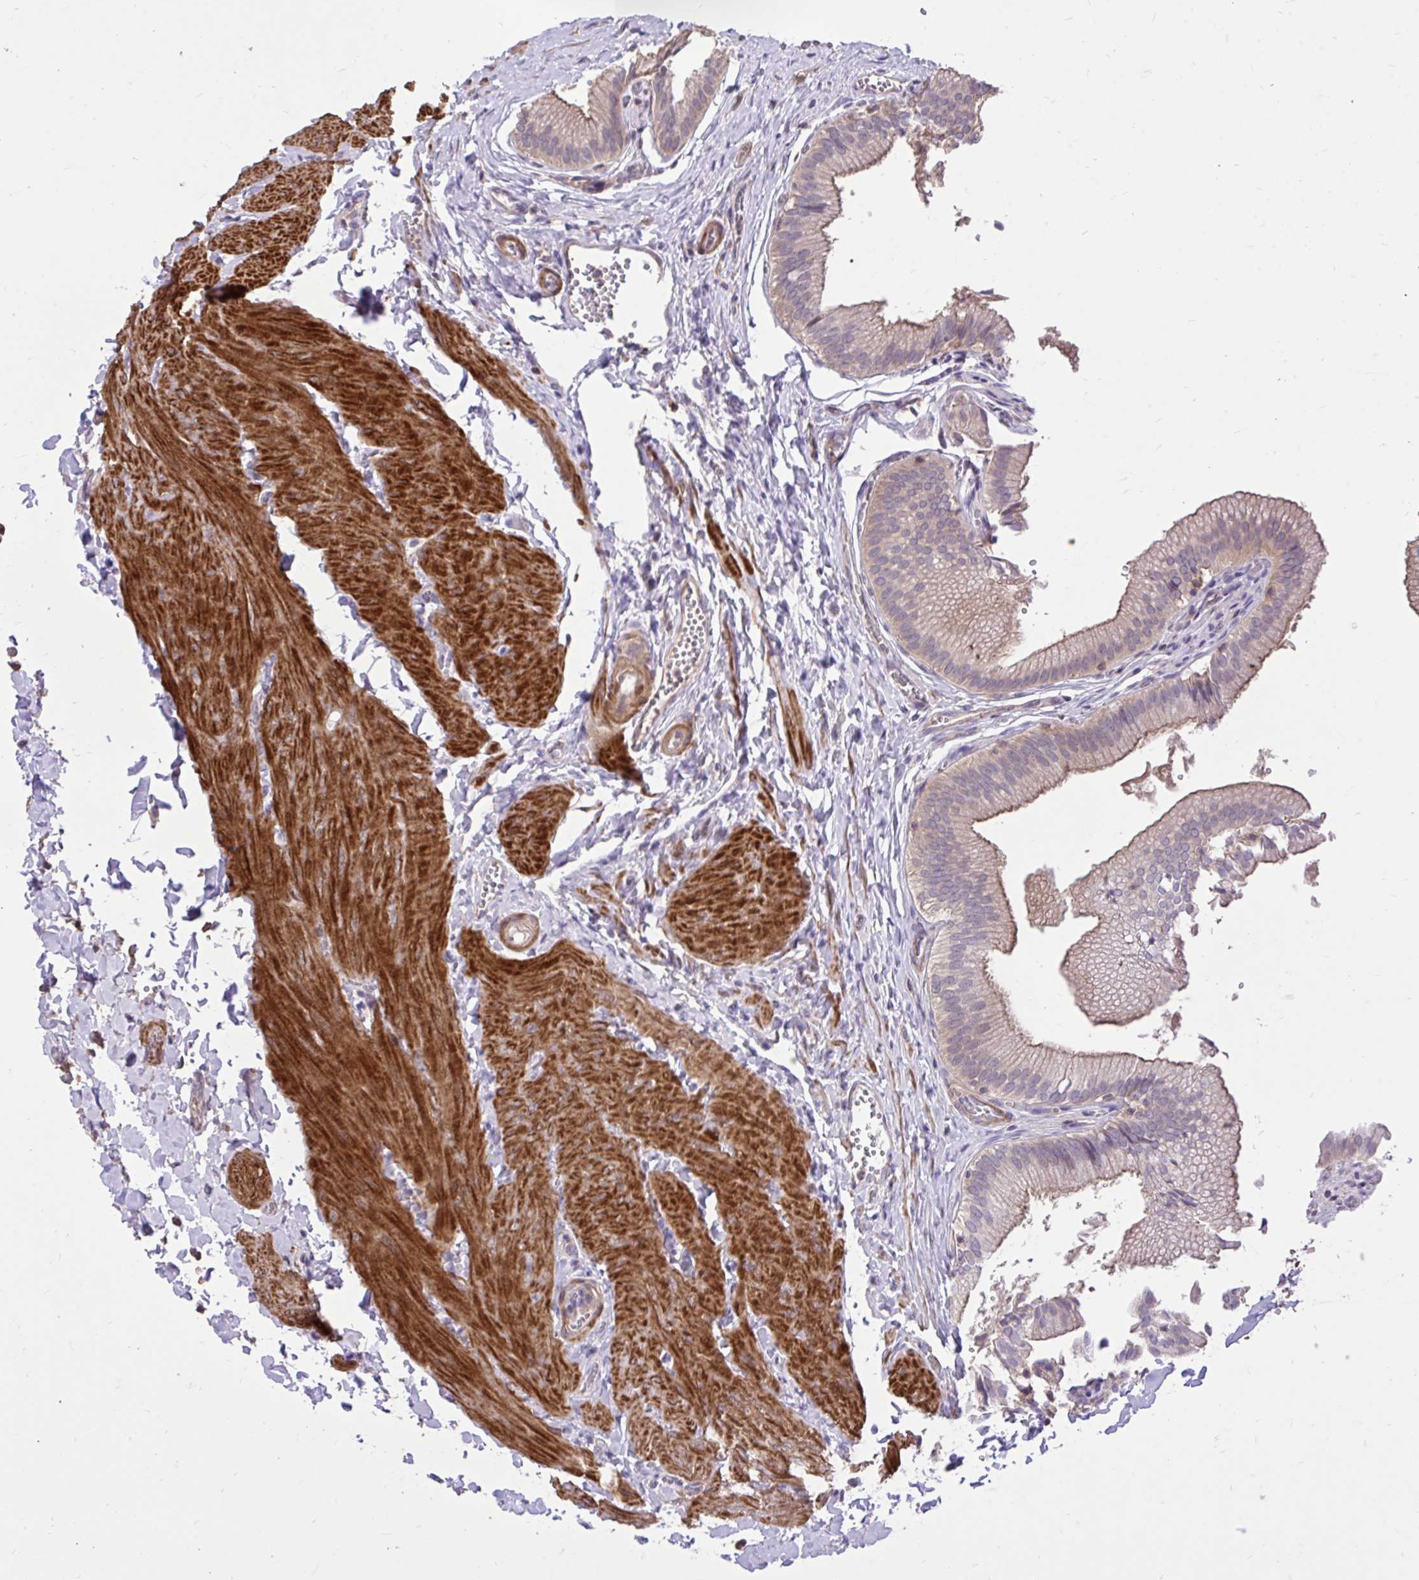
{"staining": {"intensity": "weak", "quantity": "25%-75%", "location": "cytoplasmic/membranous"}, "tissue": "gallbladder", "cell_type": "Glandular cells", "image_type": "normal", "snomed": [{"axis": "morphology", "description": "Normal tissue, NOS"}, {"axis": "topography", "description": "Gallbladder"}, {"axis": "topography", "description": "Peripheral nerve tissue"}], "caption": "A brown stain labels weak cytoplasmic/membranous staining of a protein in glandular cells of benign human gallbladder.", "gene": "IGFL2", "patient": {"sex": "male", "age": 17}}